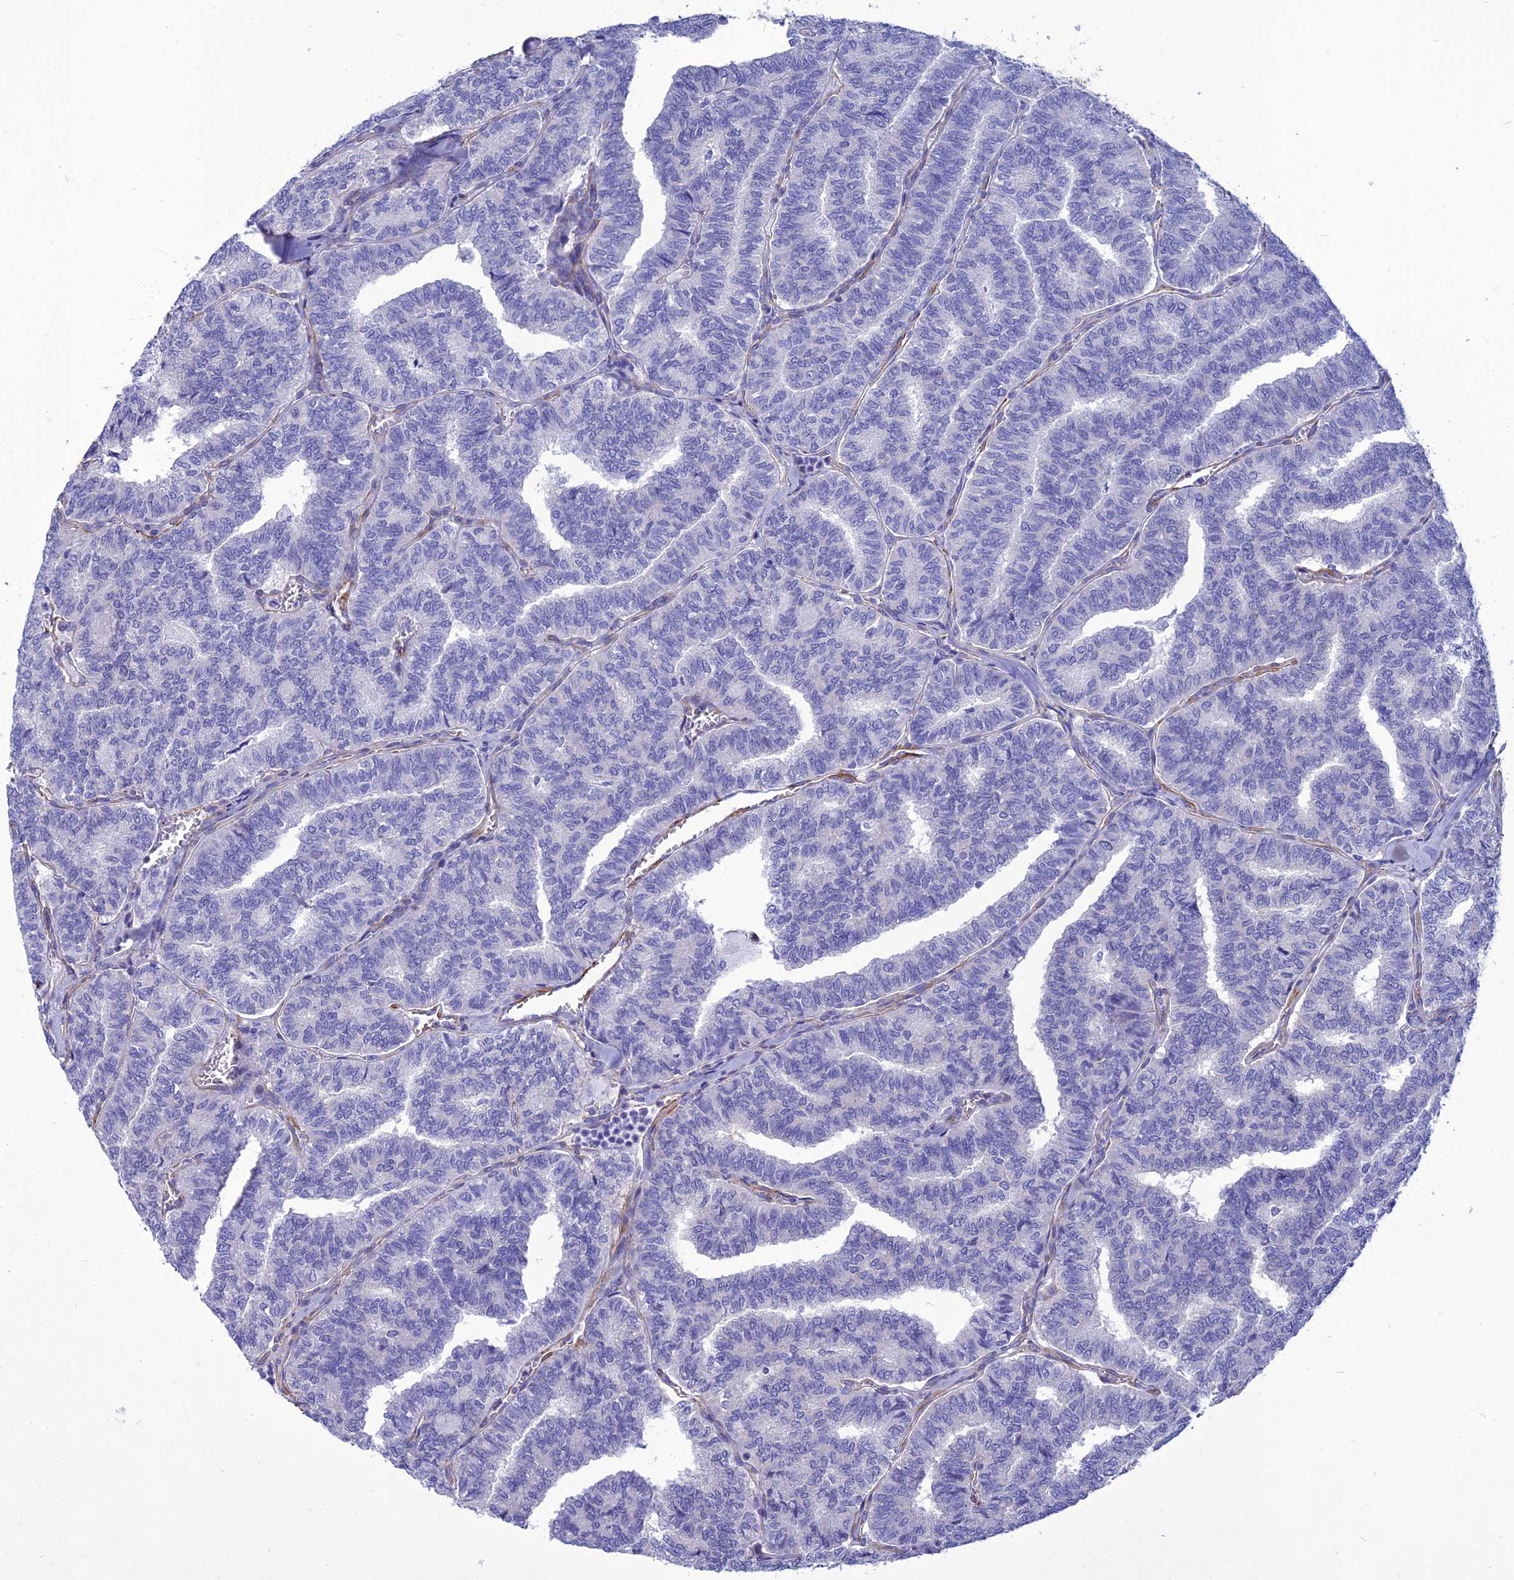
{"staining": {"intensity": "negative", "quantity": "none", "location": "none"}, "tissue": "thyroid cancer", "cell_type": "Tumor cells", "image_type": "cancer", "snomed": [{"axis": "morphology", "description": "Papillary adenocarcinoma, NOS"}, {"axis": "topography", "description": "Thyroid gland"}], "caption": "High power microscopy histopathology image of an immunohistochemistry (IHC) histopathology image of papillary adenocarcinoma (thyroid), revealing no significant expression in tumor cells.", "gene": "NKD1", "patient": {"sex": "female", "age": 35}}